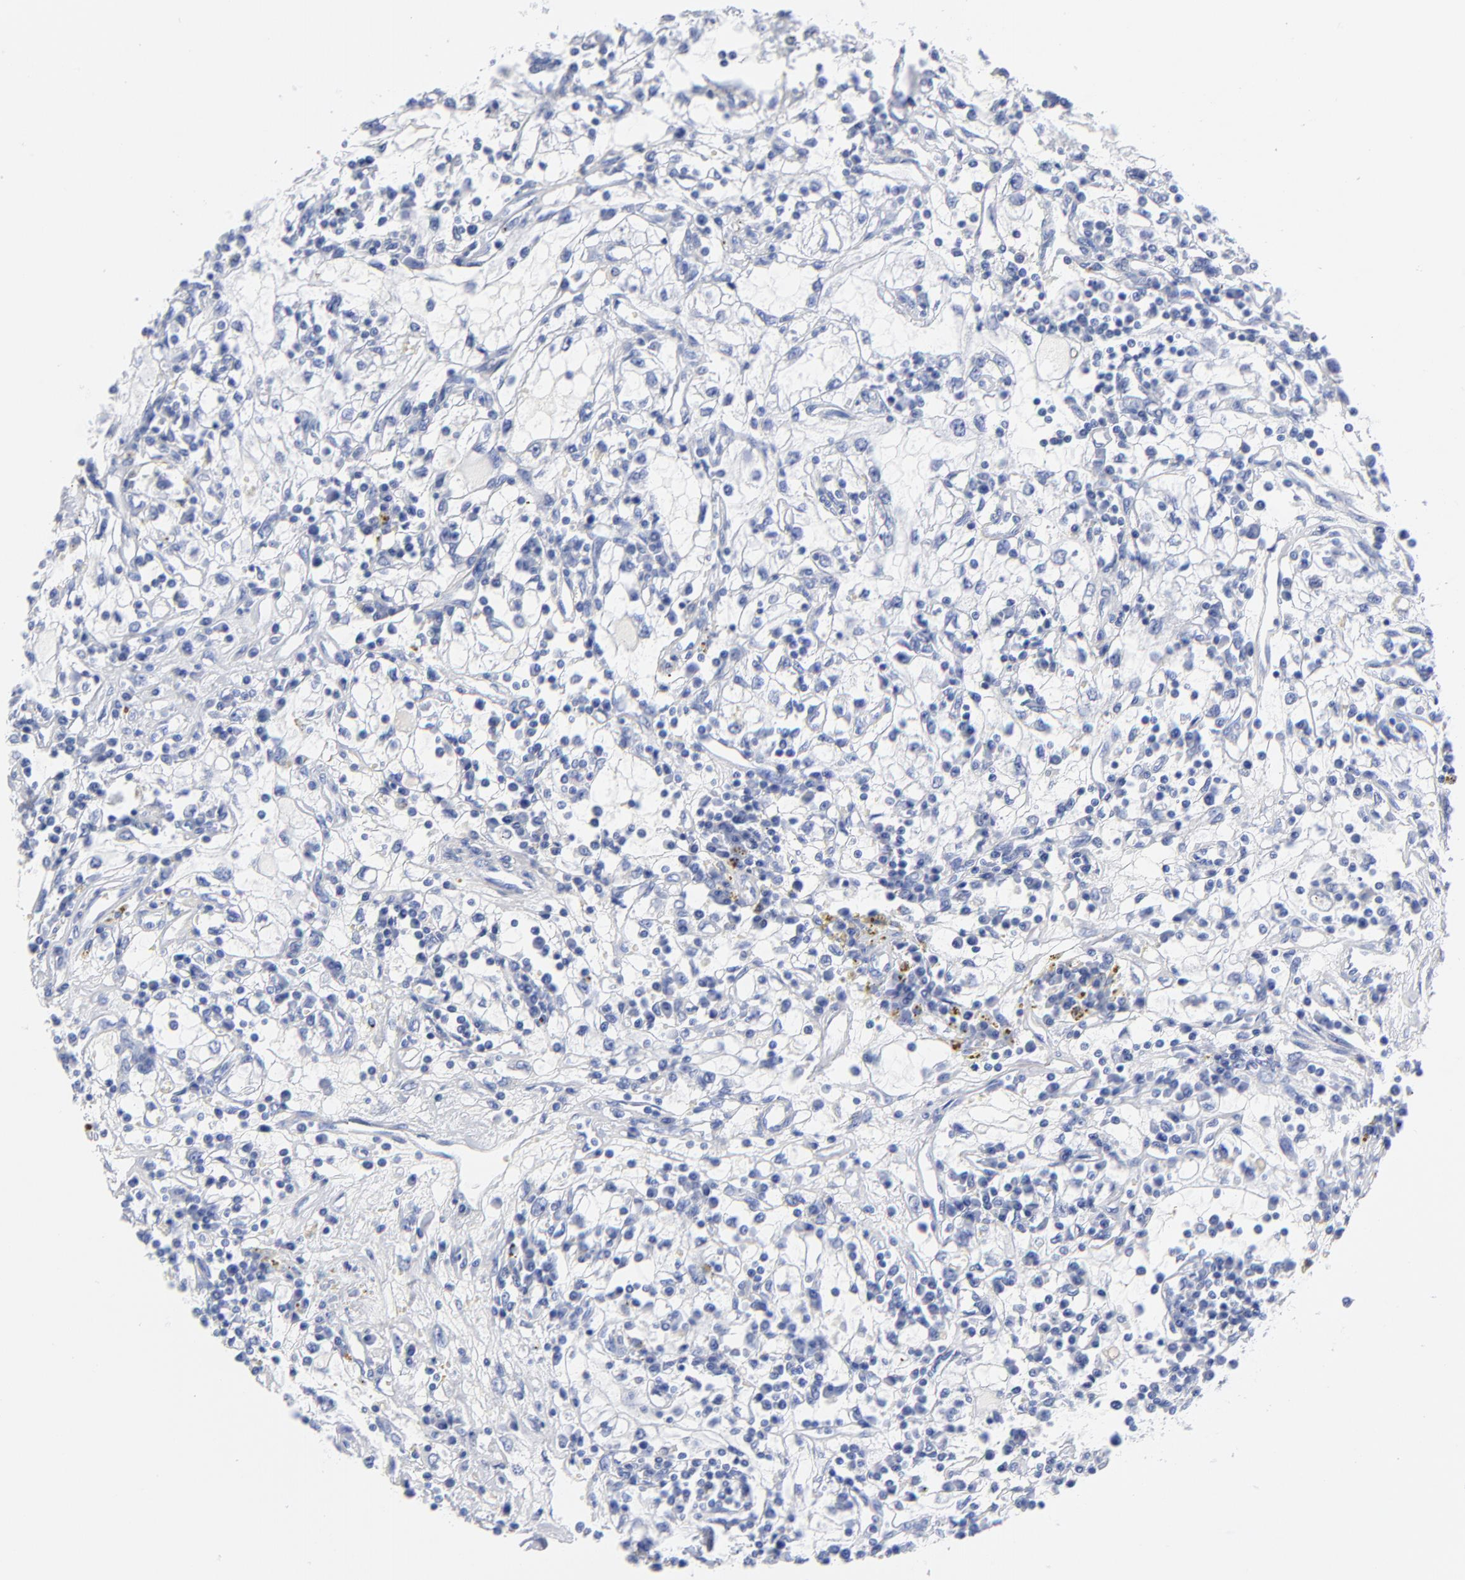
{"staining": {"intensity": "negative", "quantity": "none", "location": "none"}, "tissue": "renal cancer", "cell_type": "Tumor cells", "image_type": "cancer", "snomed": [{"axis": "morphology", "description": "Adenocarcinoma, NOS"}, {"axis": "topography", "description": "Kidney"}], "caption": "There is no significant staining in tumor cells of adenocarcinoma (renal). (Stains: DAB immunohistochemistry (IHC) with hematoxylin counter stain, Microscopy: brightfield microscopy at high magnification).", "gene": "ACY1", "patient": {"sex": "male", "age": 82}}